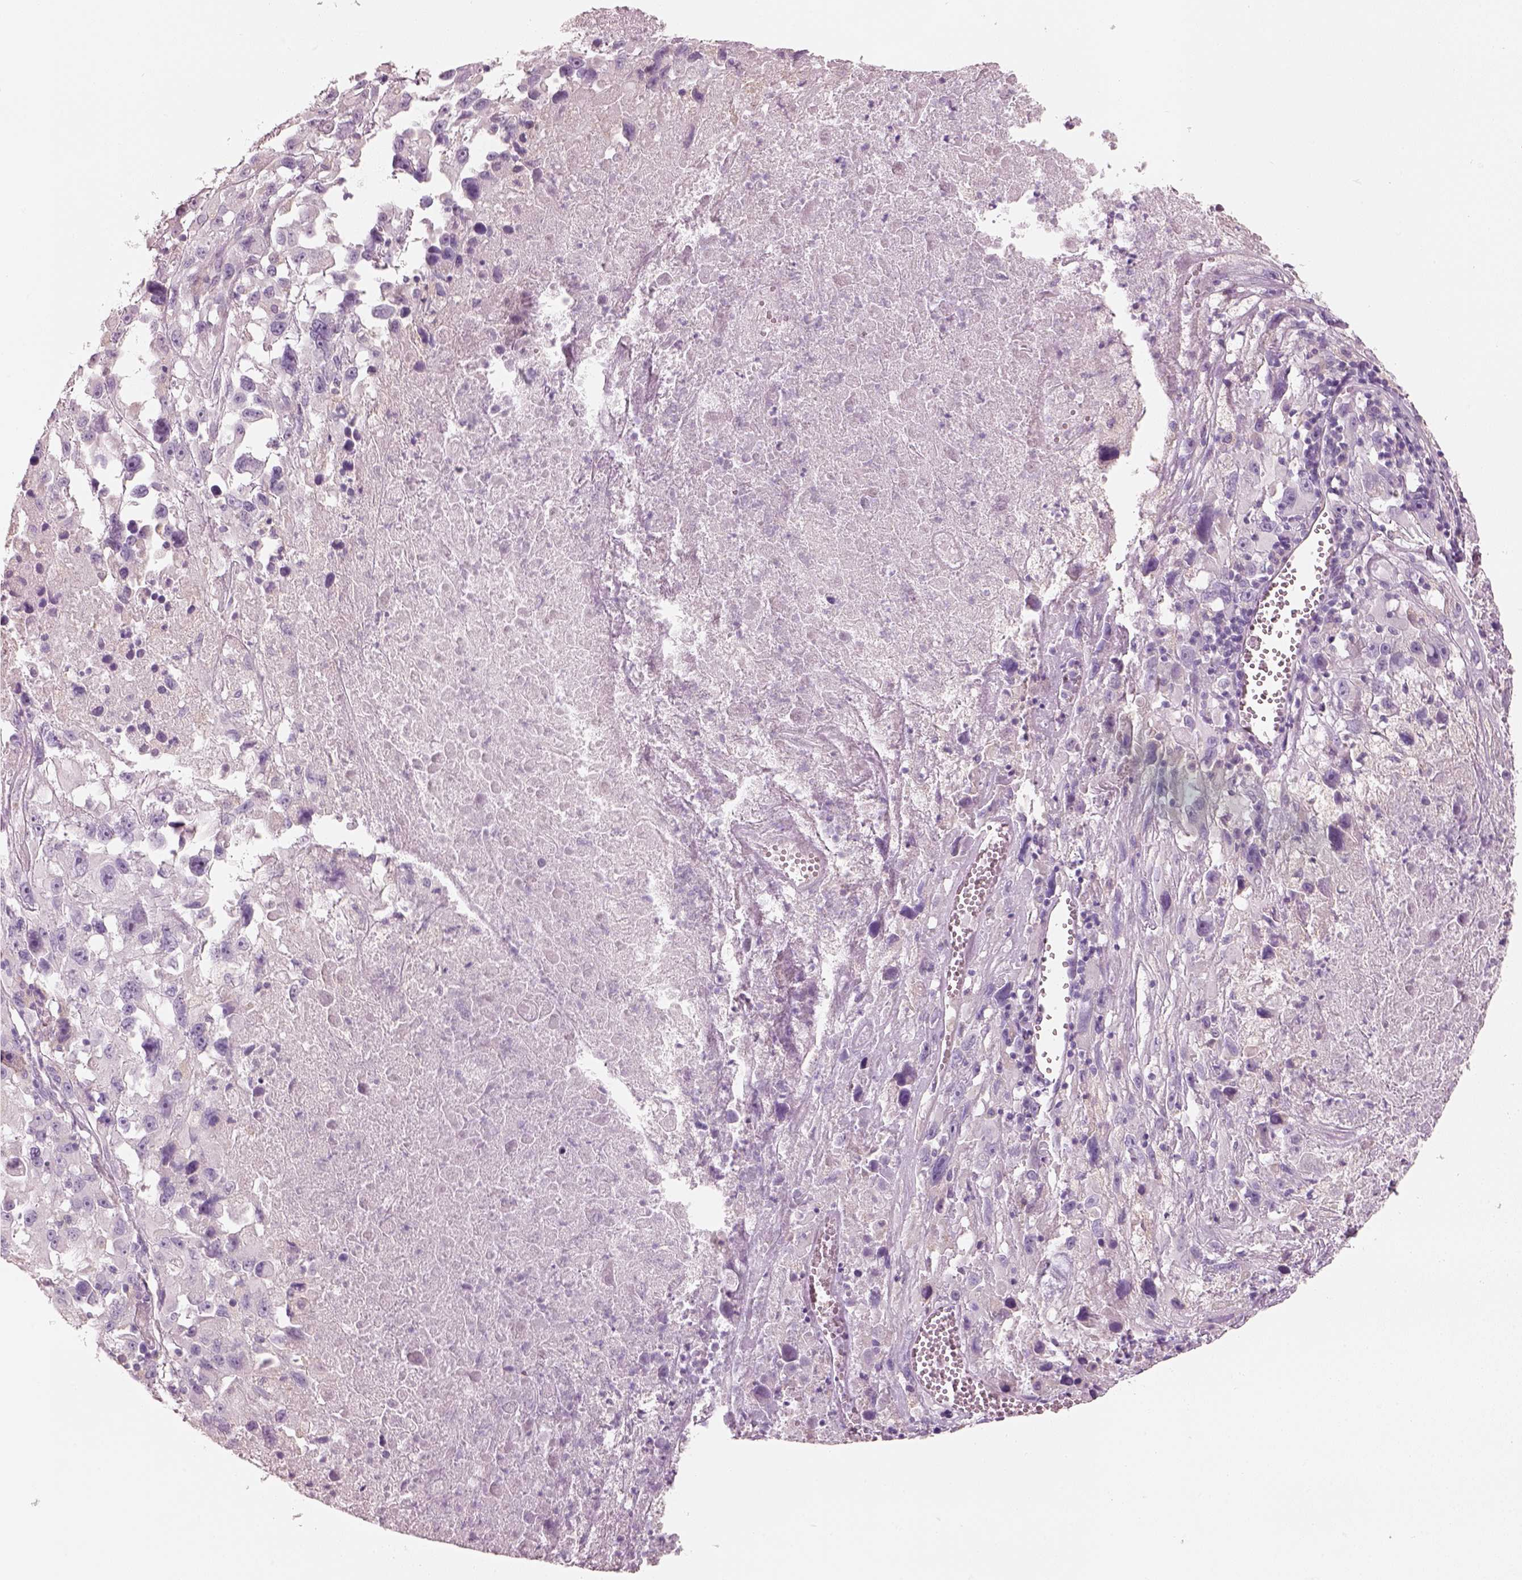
{"staining": {"intensity": "negative", "quantity": "none", "location": "none"}, "tissue": "melanoma", "cell_type": "Tumor cells", "image_type": "cancer", "snomed": [{"axis": "morphology", "description": "Malignant melanoma, Metastatic site"}, {"axis": "topography", "description": "Lymph node"}], "caption": "DAB immunohistochemical staining of human melanoma shows no significant expression in tumor cells.", "gene": "PNOC", "patient": {"sex": "male", "age": 50}}